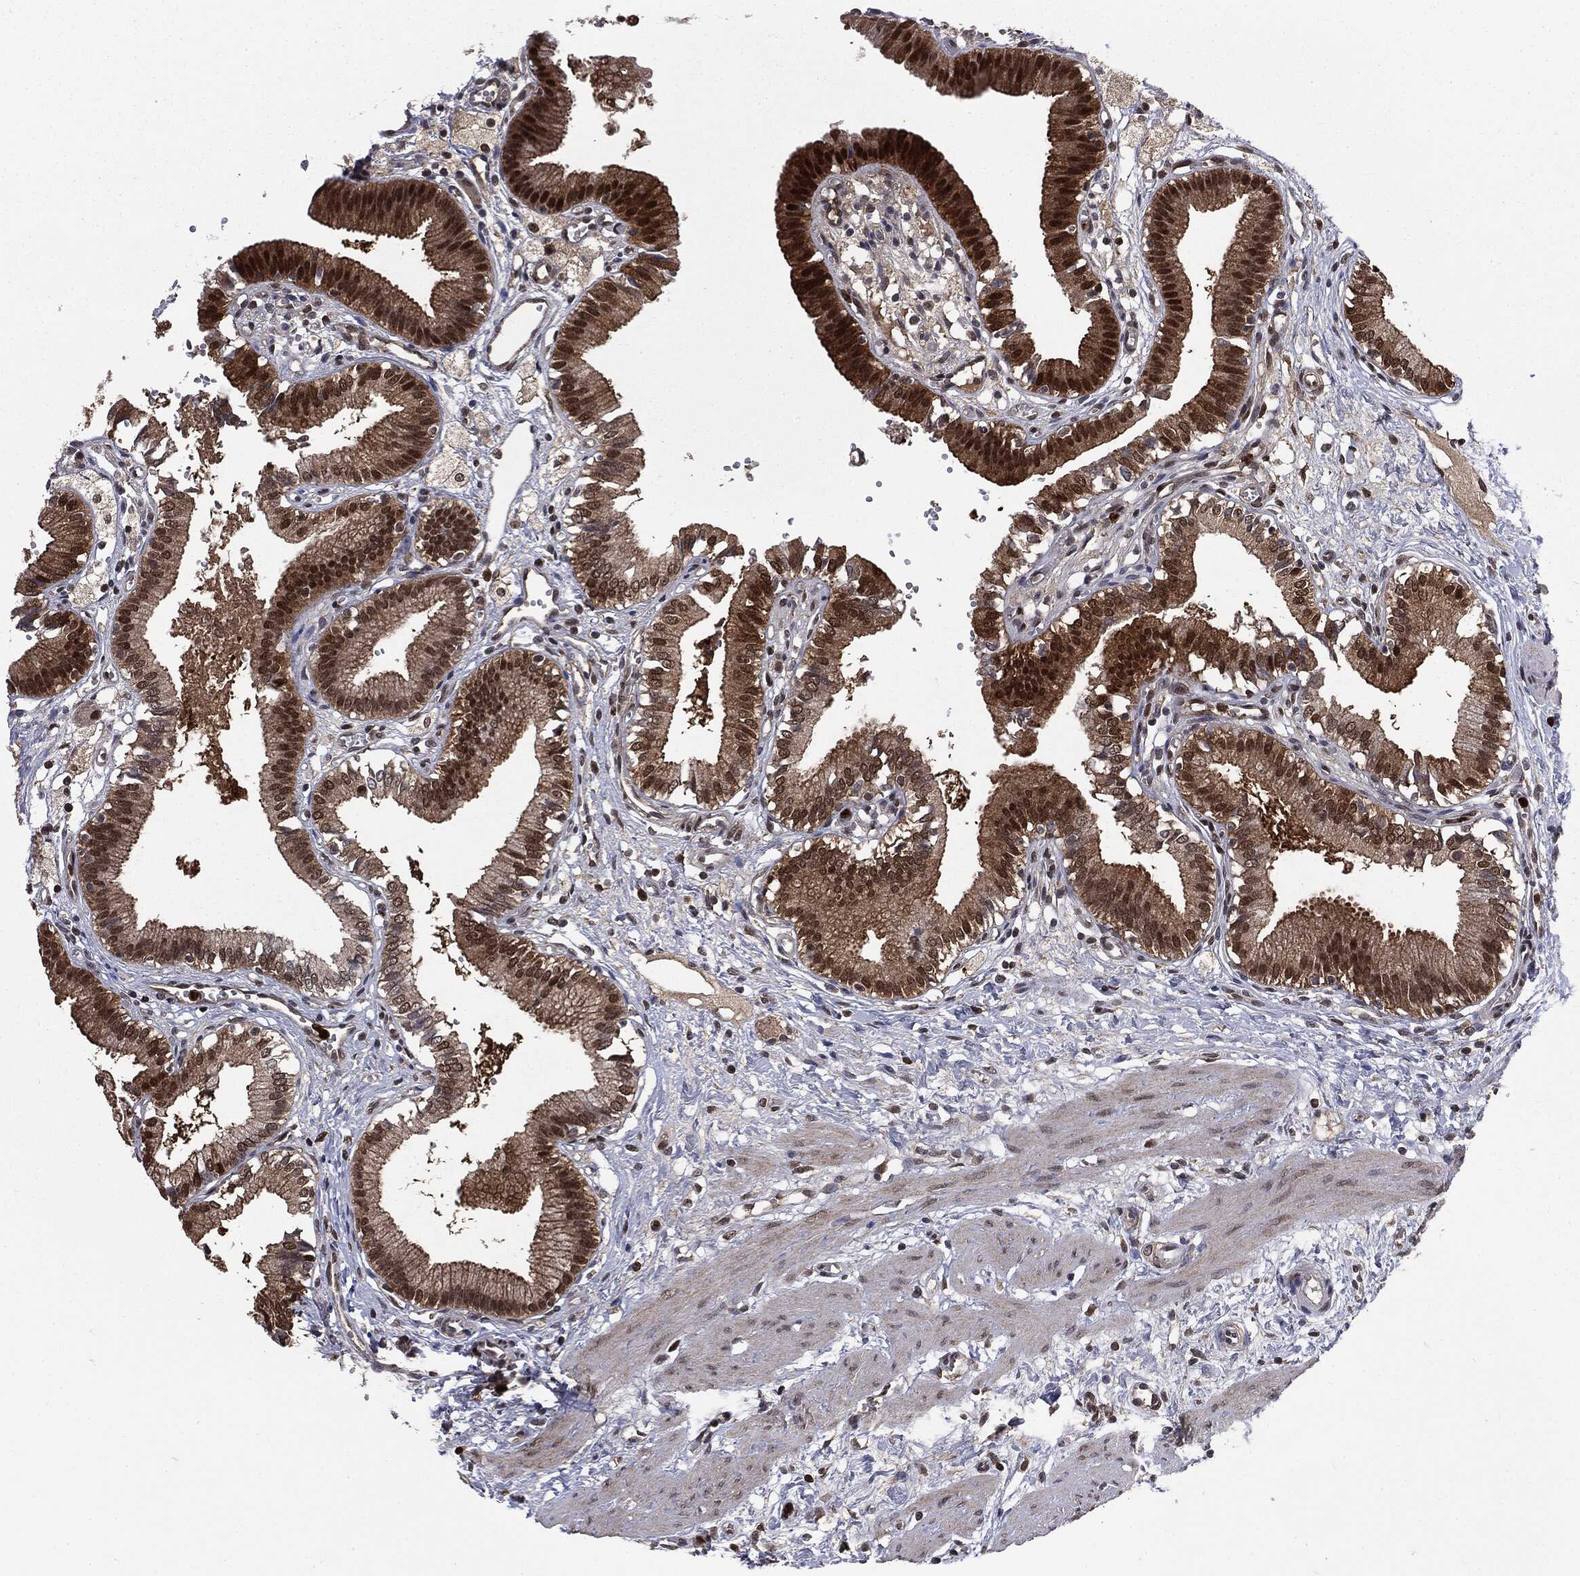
{"staining": {"intensity": "moderate", "quantity": ">75%", "location": "cytoplasmic/membranous,nuclear"}, "tissue": "gallbladder", "cell_type": "Glandular cells", "image_type": "normal", "snomed": [{"axis": "morphology", "description": "Normal tissue, NOS"}, {"axis": "topography", "description": "Gallbladder"}], "caption": "Brown immunohistochemical staining in unremarkable human gallbladder shows moderate cytoplasmic/membranous,nuclear expression in about >75% of glandular cells. (DAB (3,3'-diaminobenzidine) IHC, brown staining for protein, blue staining for nuclei).", "gene": "GPI", "patient": {"sex": "female", "age": 24}}